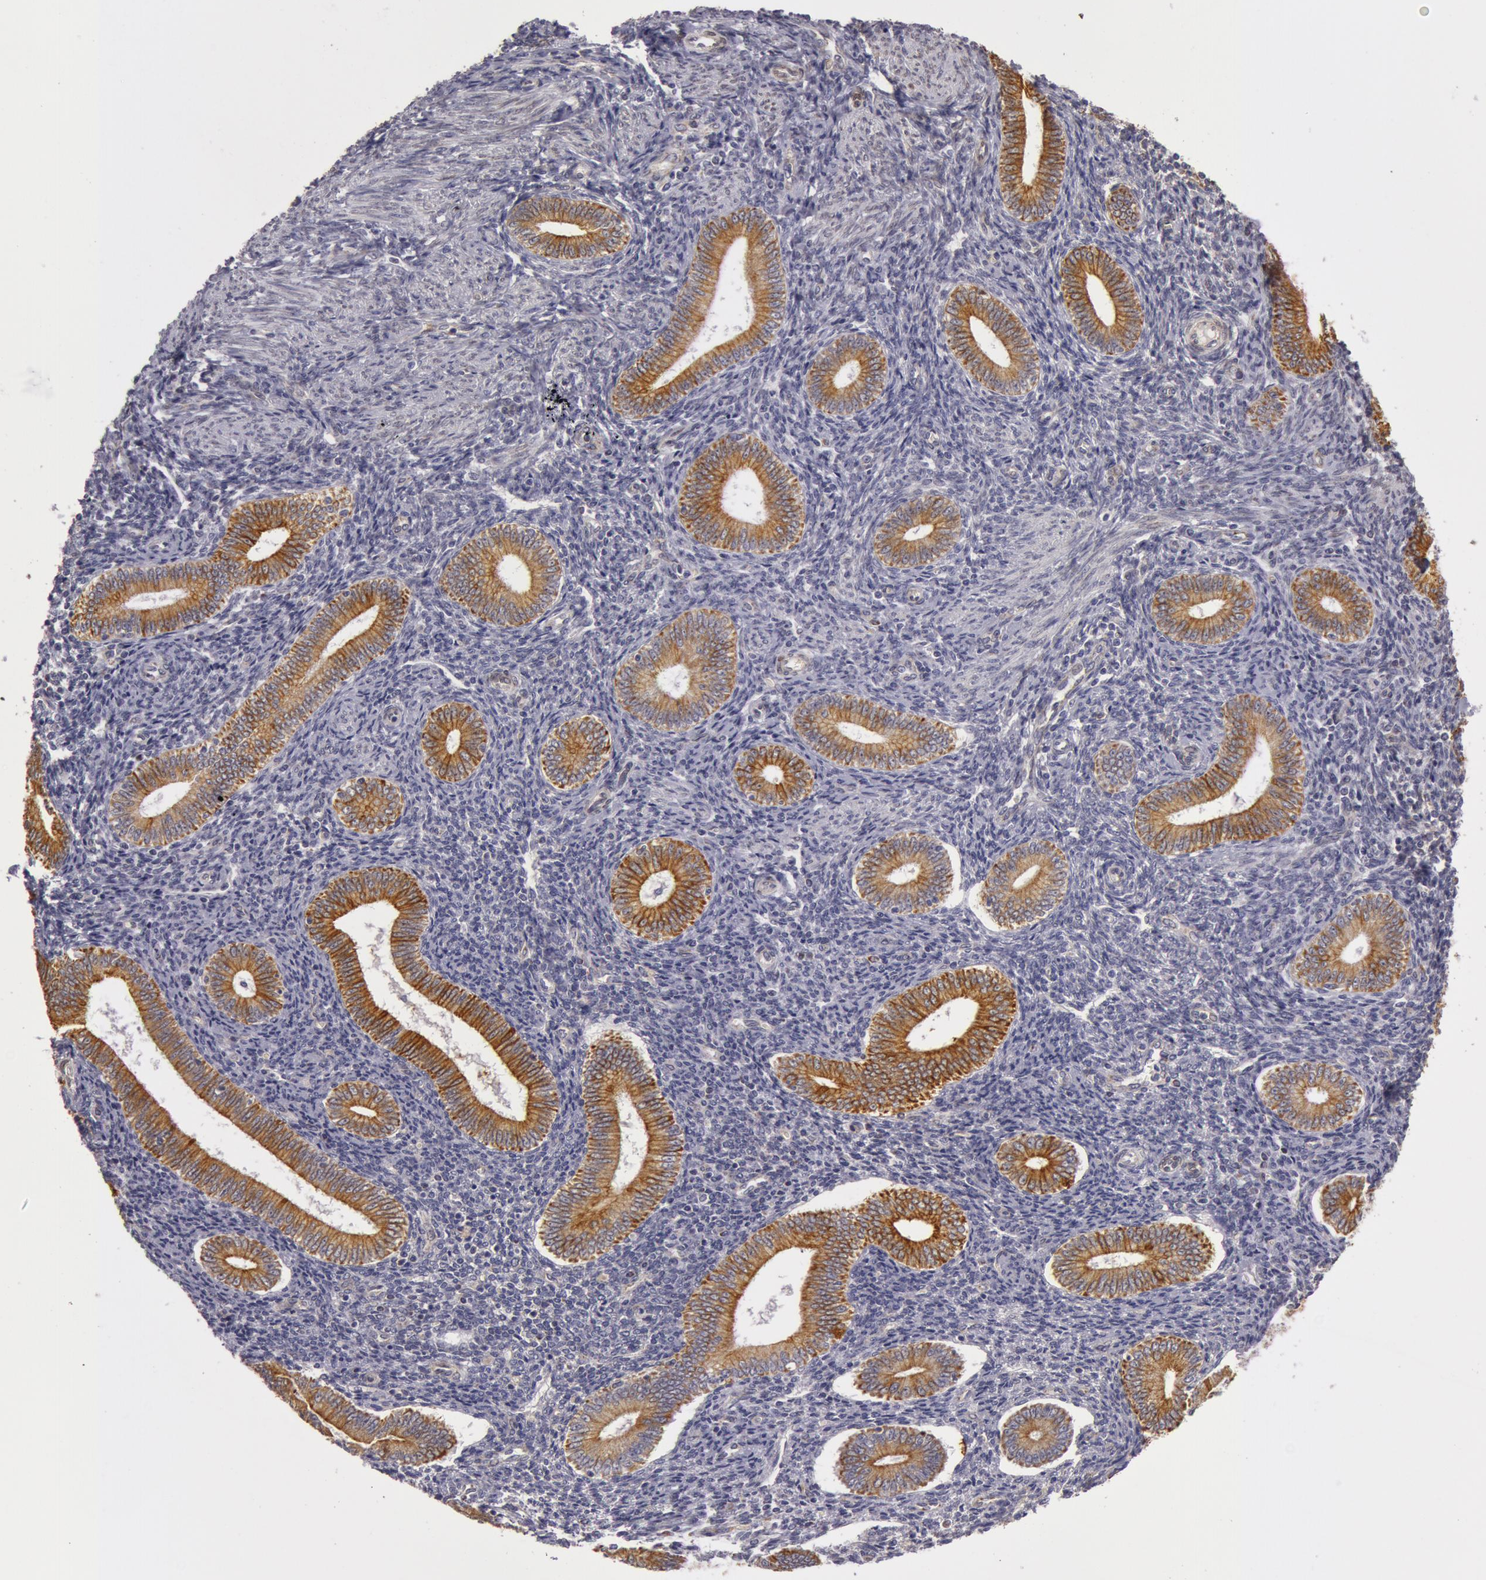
{"staining": {"intensity": "negative", "quantity": "none", "location": "none"}, "tissue": "endometrium", "cell_type": "Cells in endometrial stroma", "image_type": "normal", "snomed": [{"axis": "morphology", "description": "Normal tissue, NOS"}, {"axis": "topography", "description": "Endometrium"}], "caption": "This image is of benign endometrium stained with immunohistochemistry to label a protein in brown with the nuclei are counter-stained blue. There is no expression in cells in endometrial stroma.", "gene": "KRT18", "patient": {"sex": "female", "age": 35}}